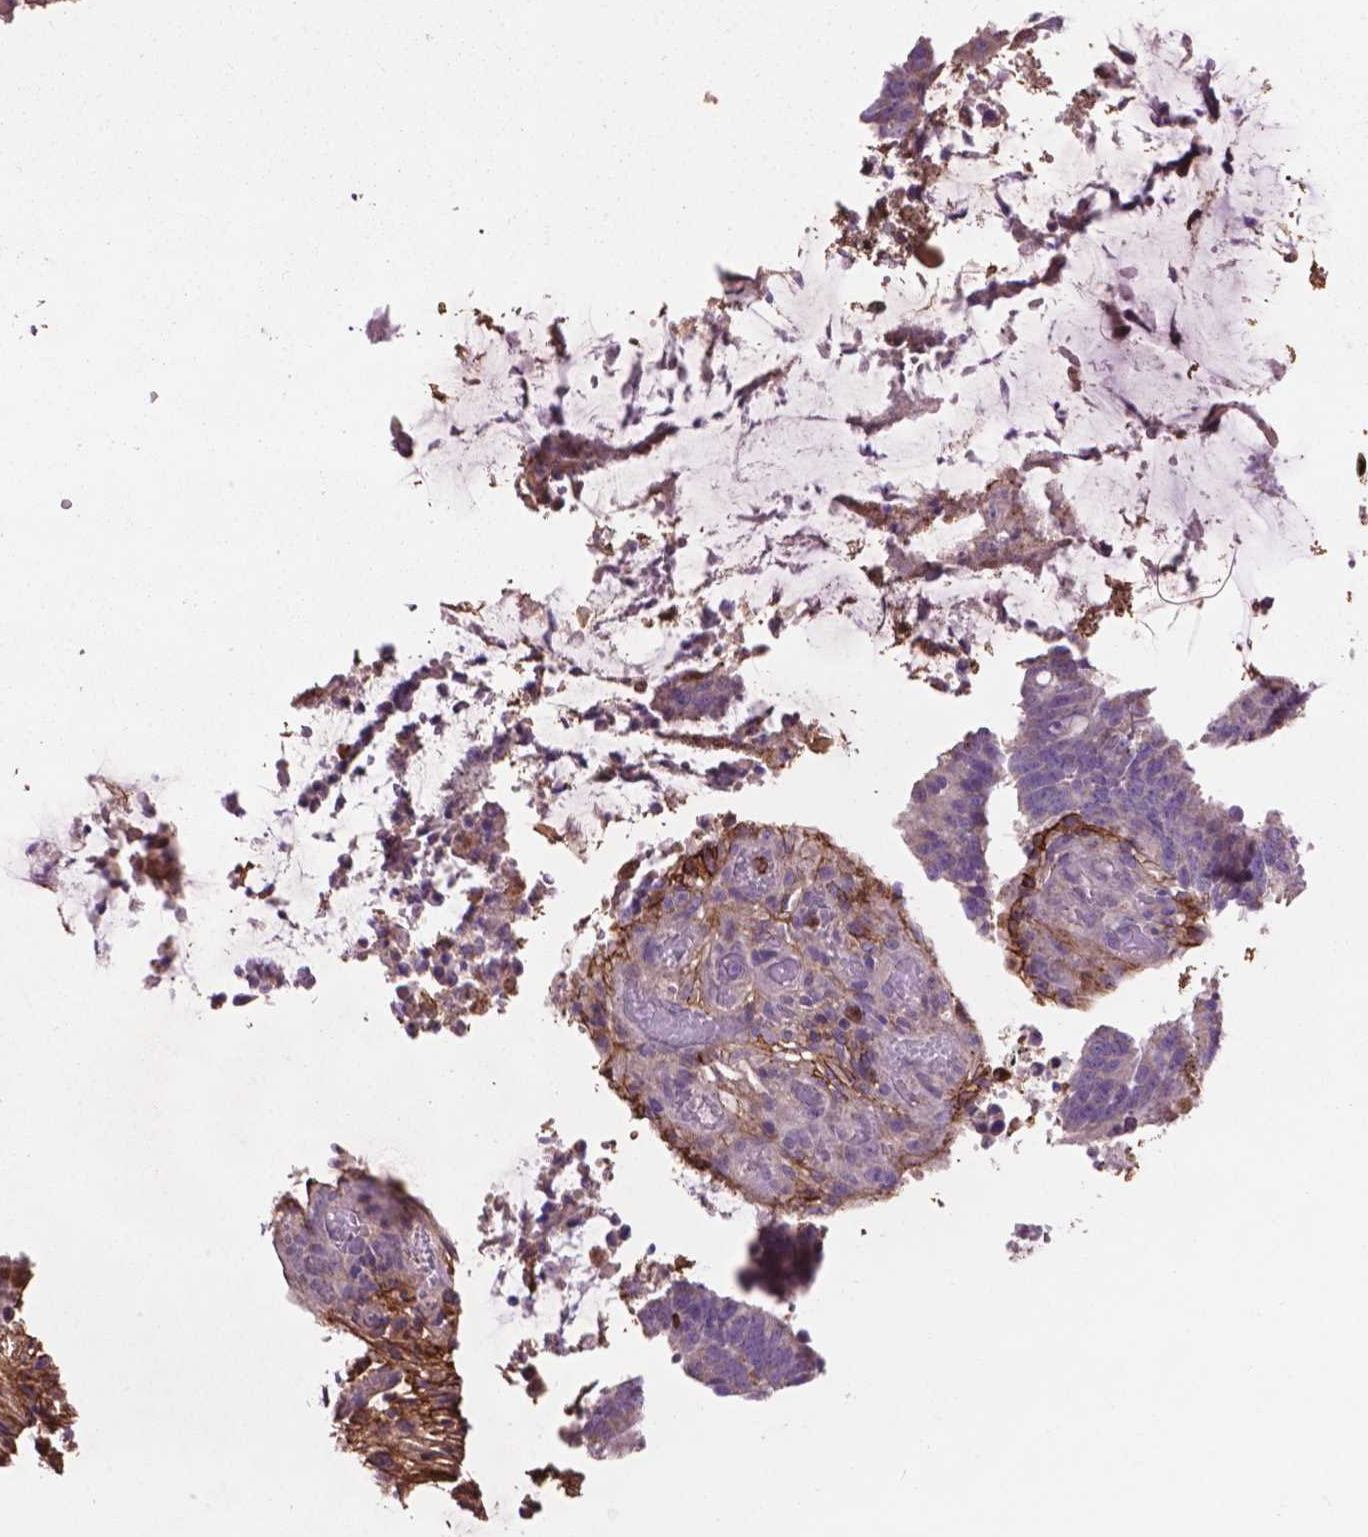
{"staining": {"intensity": "negative", "quantity": "none", "location": "none"}, "tissue": "colorectal cancer", "cell_type": "Tumor cells", "image_type": "cancer", "snomed": [{"axis": "morphology", "description": "Adenocarcinoma, NOS"}, {"axis": "topography", "description": "Colon"}], "caption": "Tumor cells show no significant expression in colorectal cancer (adenocarcinoma). The staining was performed using DAB (3,3'-diaminobenzidine) to visualize the protein expression in brown, while the nuclei were stained in blue with hematoxylin (Magnification: 20x).", "gene": "LRRC3C", "patient": {"sex": "female", "age": 43}}